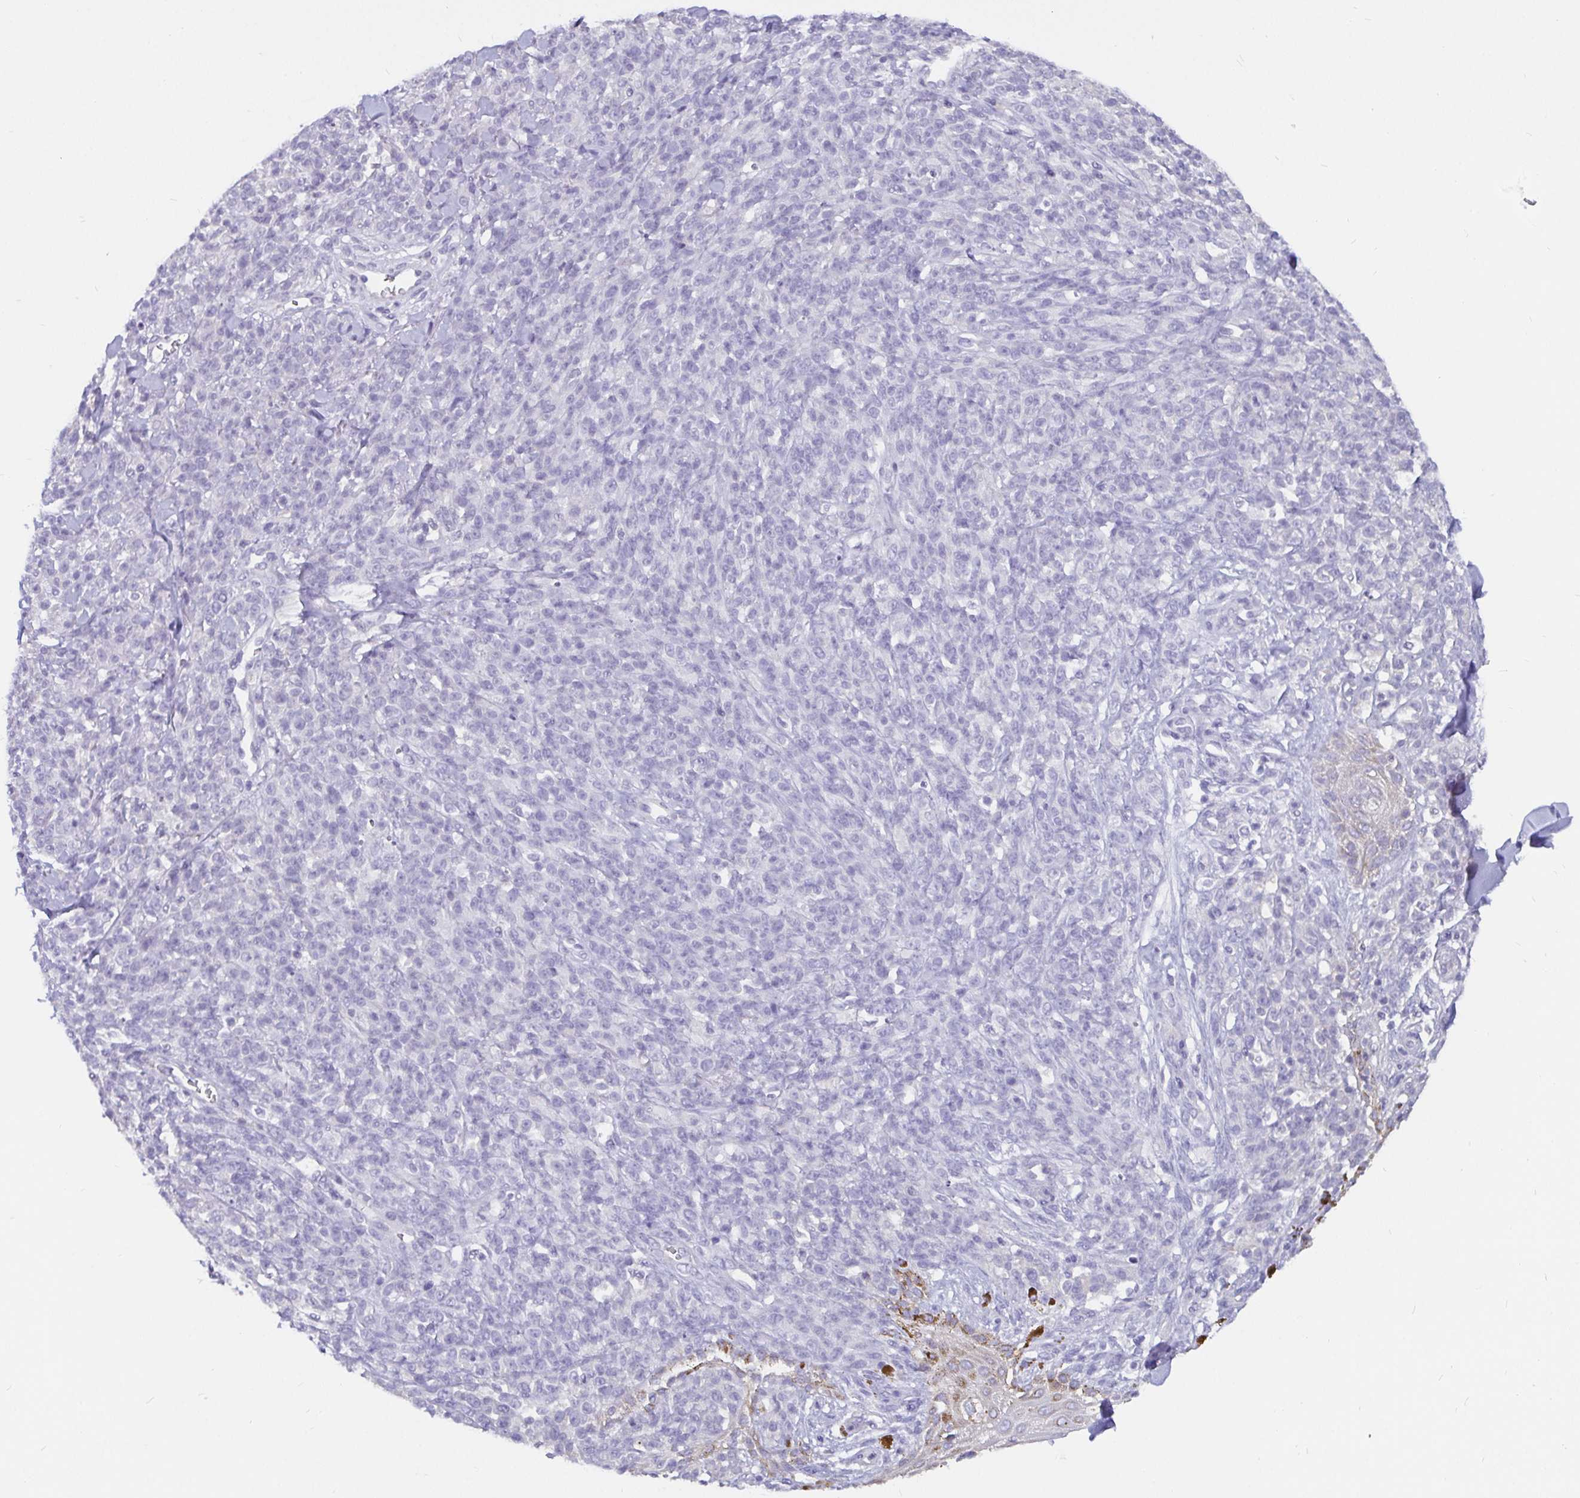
{"staining": {"intensity": "negative", "quantity": "none", "location": "none"}, "tissue": "melanoma", "cell_type": "Tumor cells", "image_type": "cancer", "snomed": [{"axis": "morphology", "description": "Malignant melanoma, NOS"}, {"axis": "topography", "description": "Skin"}, {"axis": "topography", "description": "Skin of trunk"}], "caption": "The photomicrograph shows no significant positivity in tumor cells of melanoma. (Stains: DAB immunohistochemistry with hematoxylin counter stain, Microscopy: brightfield microscopy at high magnification).", "gene": "ADAMTS6", "patient": {"sex": "male", "age": 74}}